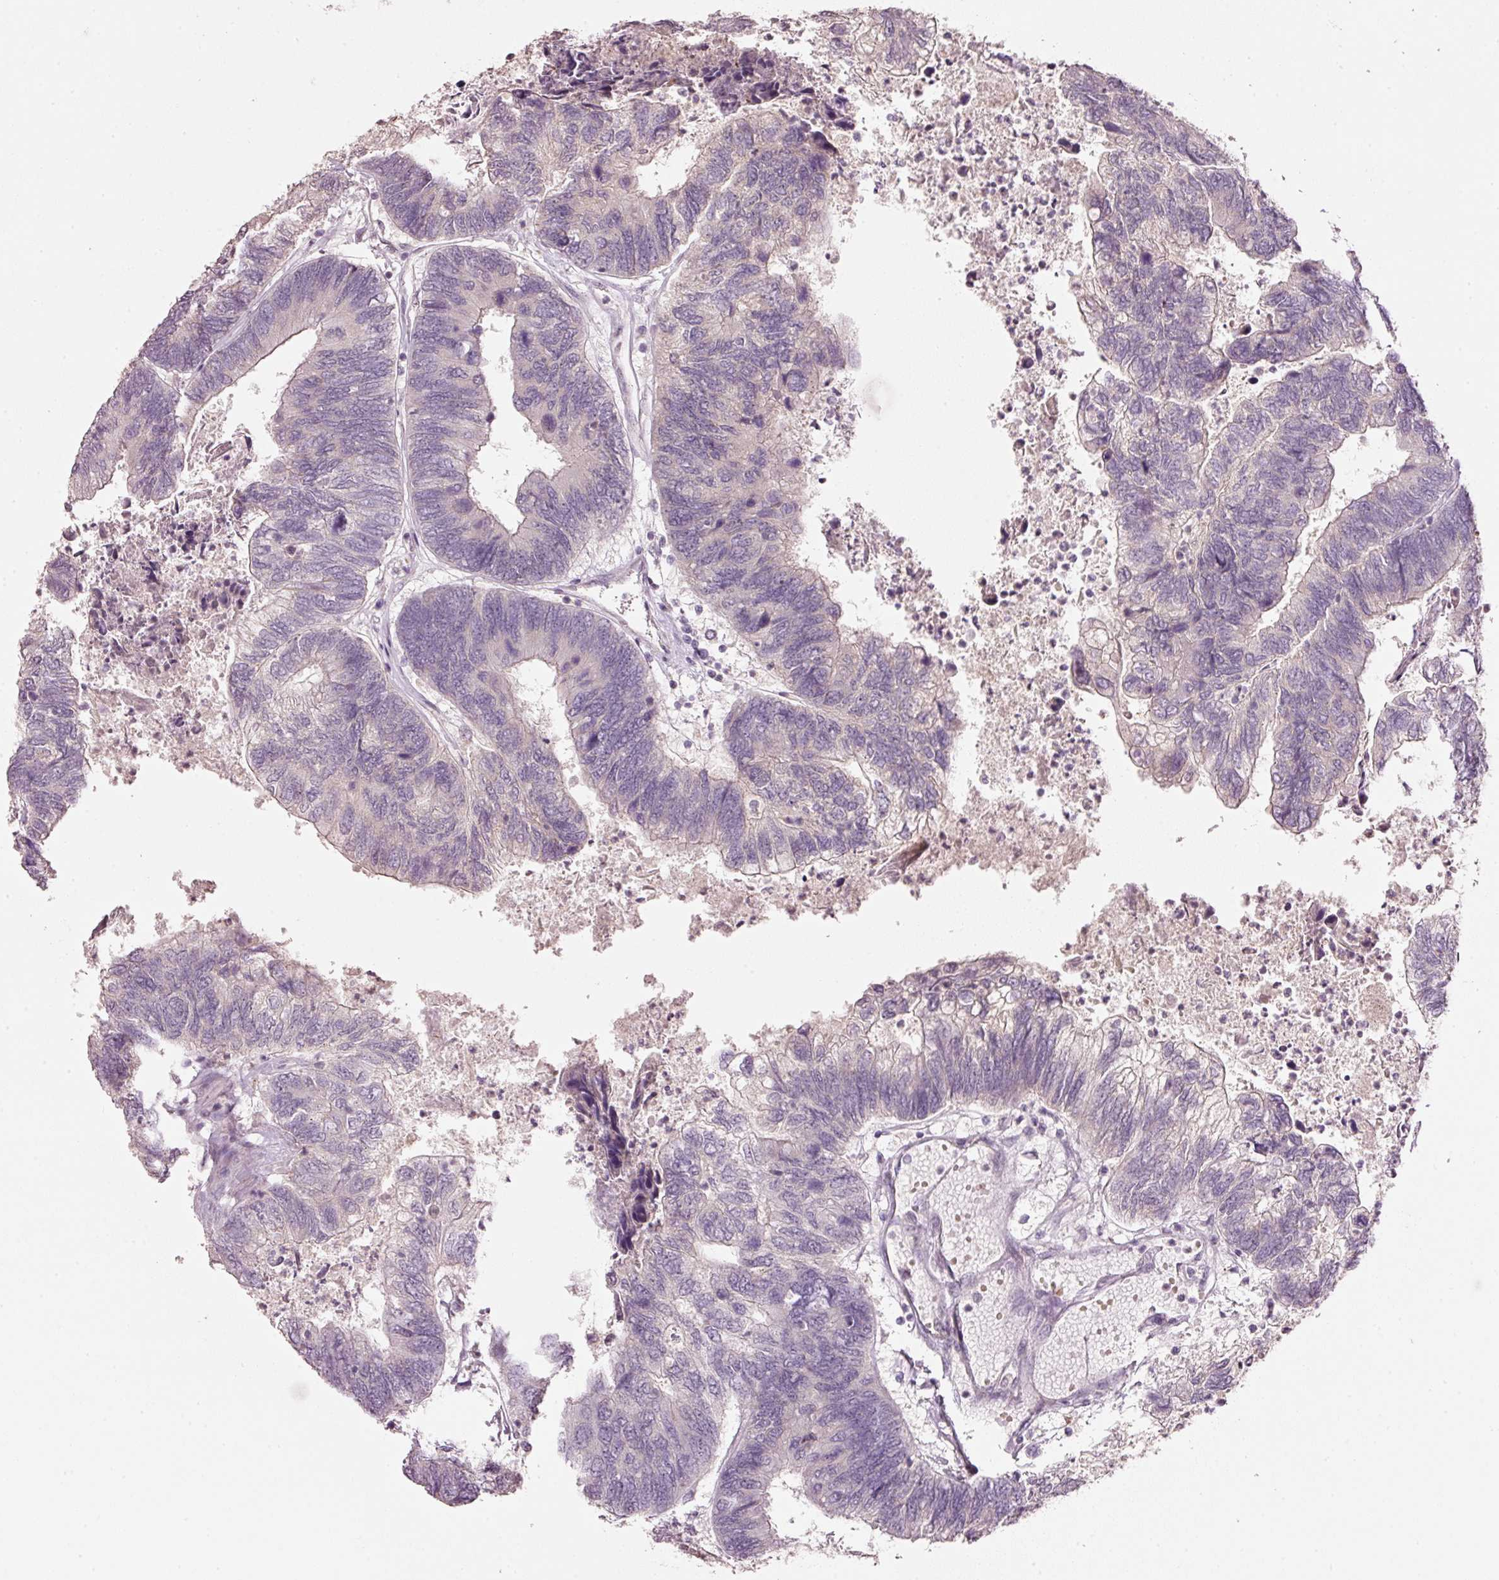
{"staining": {"intensity": "weak", "quantity": "<25%", "location": "cytoplasmic/membranous"}, "tissue": "colorectal cancer", "cell_type": "Tumor cells", "image_type": "cancer", "snomed": [{"axis": "morphology", "description": "Adenocarcinoma, NOS"}, {"axis": "topography", "description": "Colon"}], "caption": "This is an immunohistochemistry photomicrograph of human colorectal cancer (adenocarcinoma). There is no positivity in tumor cells.", "gene": "TOB2", "patient": {"sex": "female", "age": 67}}